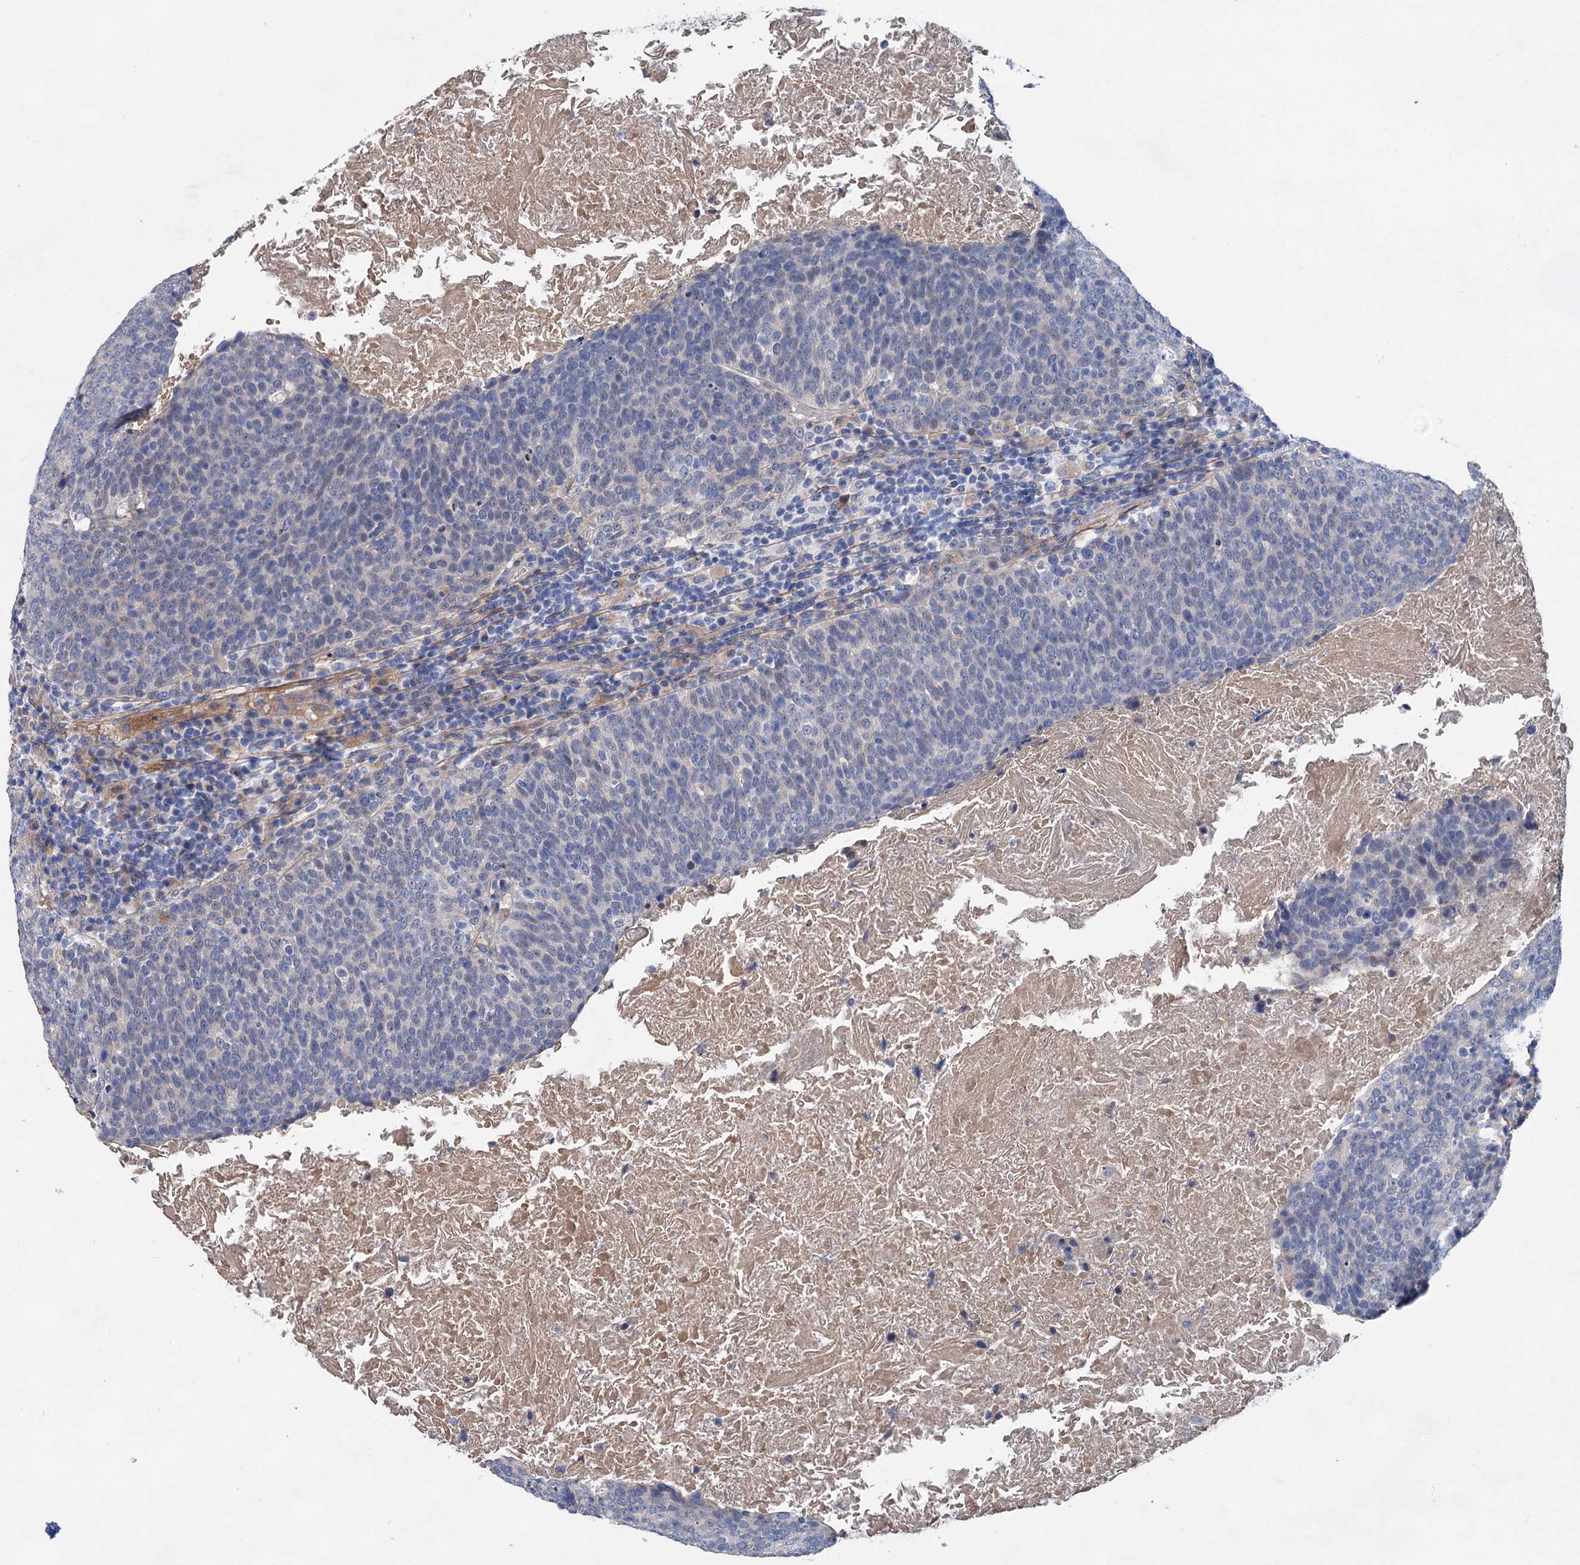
{"staining": {"intensity": "negative", "quantity": "none", "location": "none"}, "tissue": "head and neck cancer", "cell_type": "Tumor cells", "image_type": "cancer", "snomed": [{"axis": "morphology", "description": "Squamous cell carcinoma, NOS"}, {"axis": "morphology", "description": "Squamous cell carcinoma, metastatic, NOS"}, {"axis": "topography", "description": "Lymph node"}, {"axis": "topography", "description": "Head-Neck"}], "caption": "Head and neck cancer (metastatic squamous cell carcinoma) was stained to show a protein in brown. There is no significant positivity in tumor cells.", "gene": "GPR155", "patient": {"sex": "male", "age": 62}}